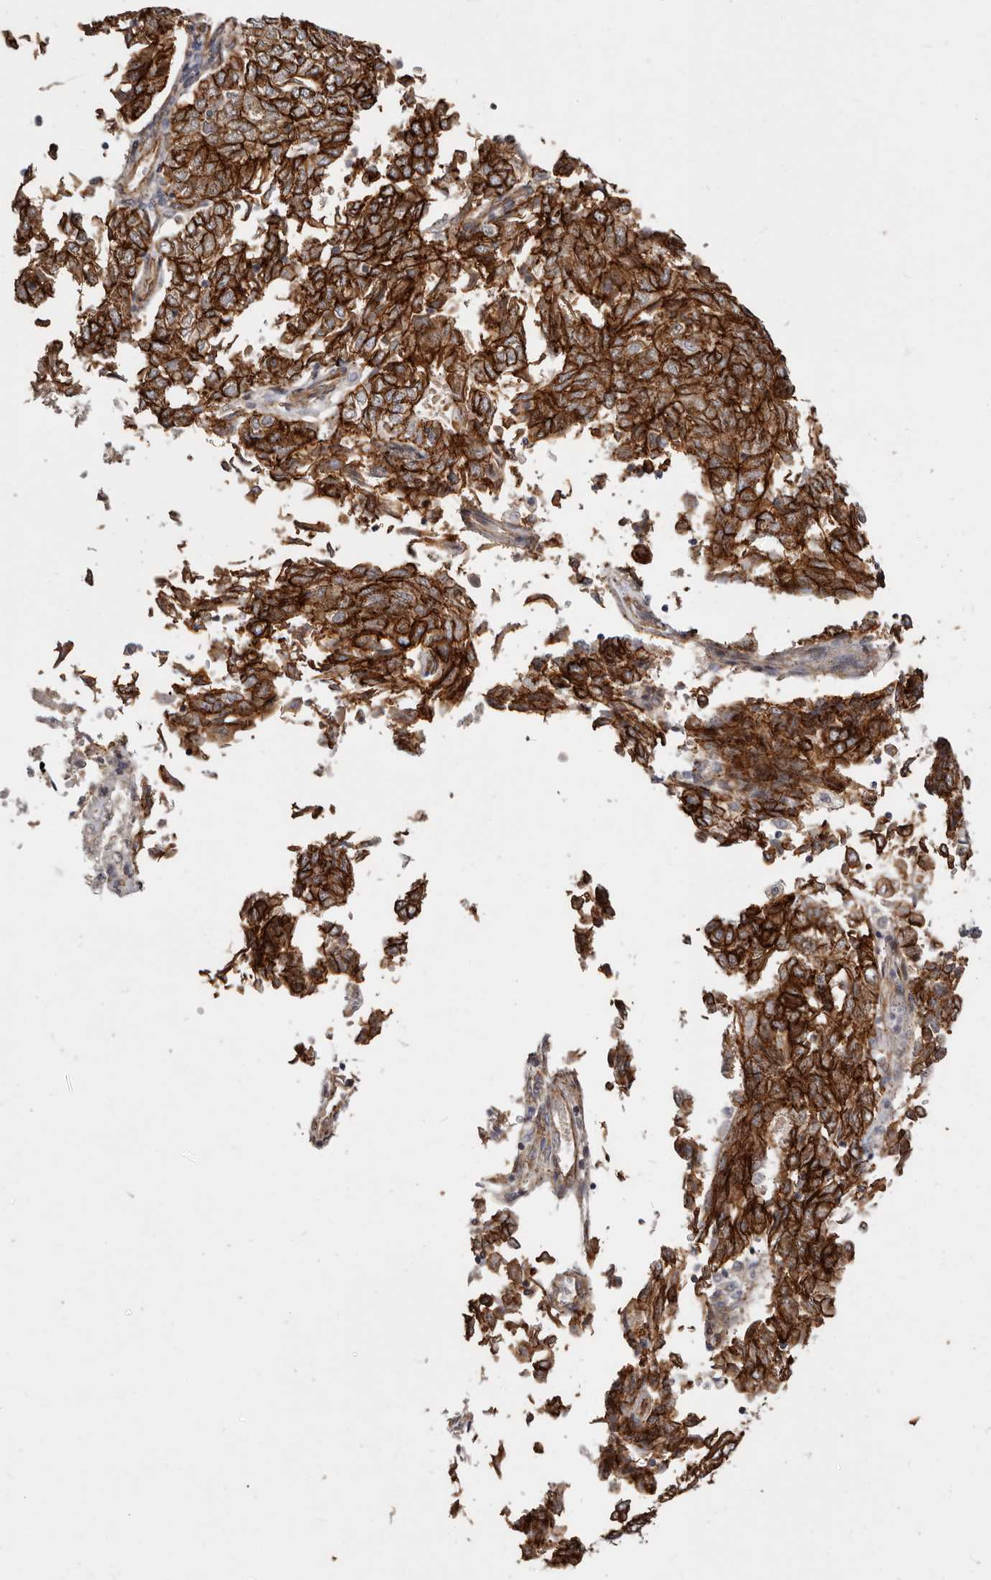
{"staining": {"intensity": "strong", "quantity": ">75%", "location": "cytoplasmic/membranous"}, "tissue": "endometrial cancer", "cell_type": "Tumor cells", "image_type": "cancer", "snomed": [{"axis": "morphology", "description": "Adenocarcinoma, NOS"}, {"axis": "topography", "description": "Endometrium"}], "caption": "Immunohistochemistry (DAB) staining of human endometrial cancer (adenocarcinoma) demonstrates strong cytoplasmic/membranous protein positivity in about >75% of tumor cells.", "gene": "CTNNB1", "patient": {"sex": "female", "age": 80}}